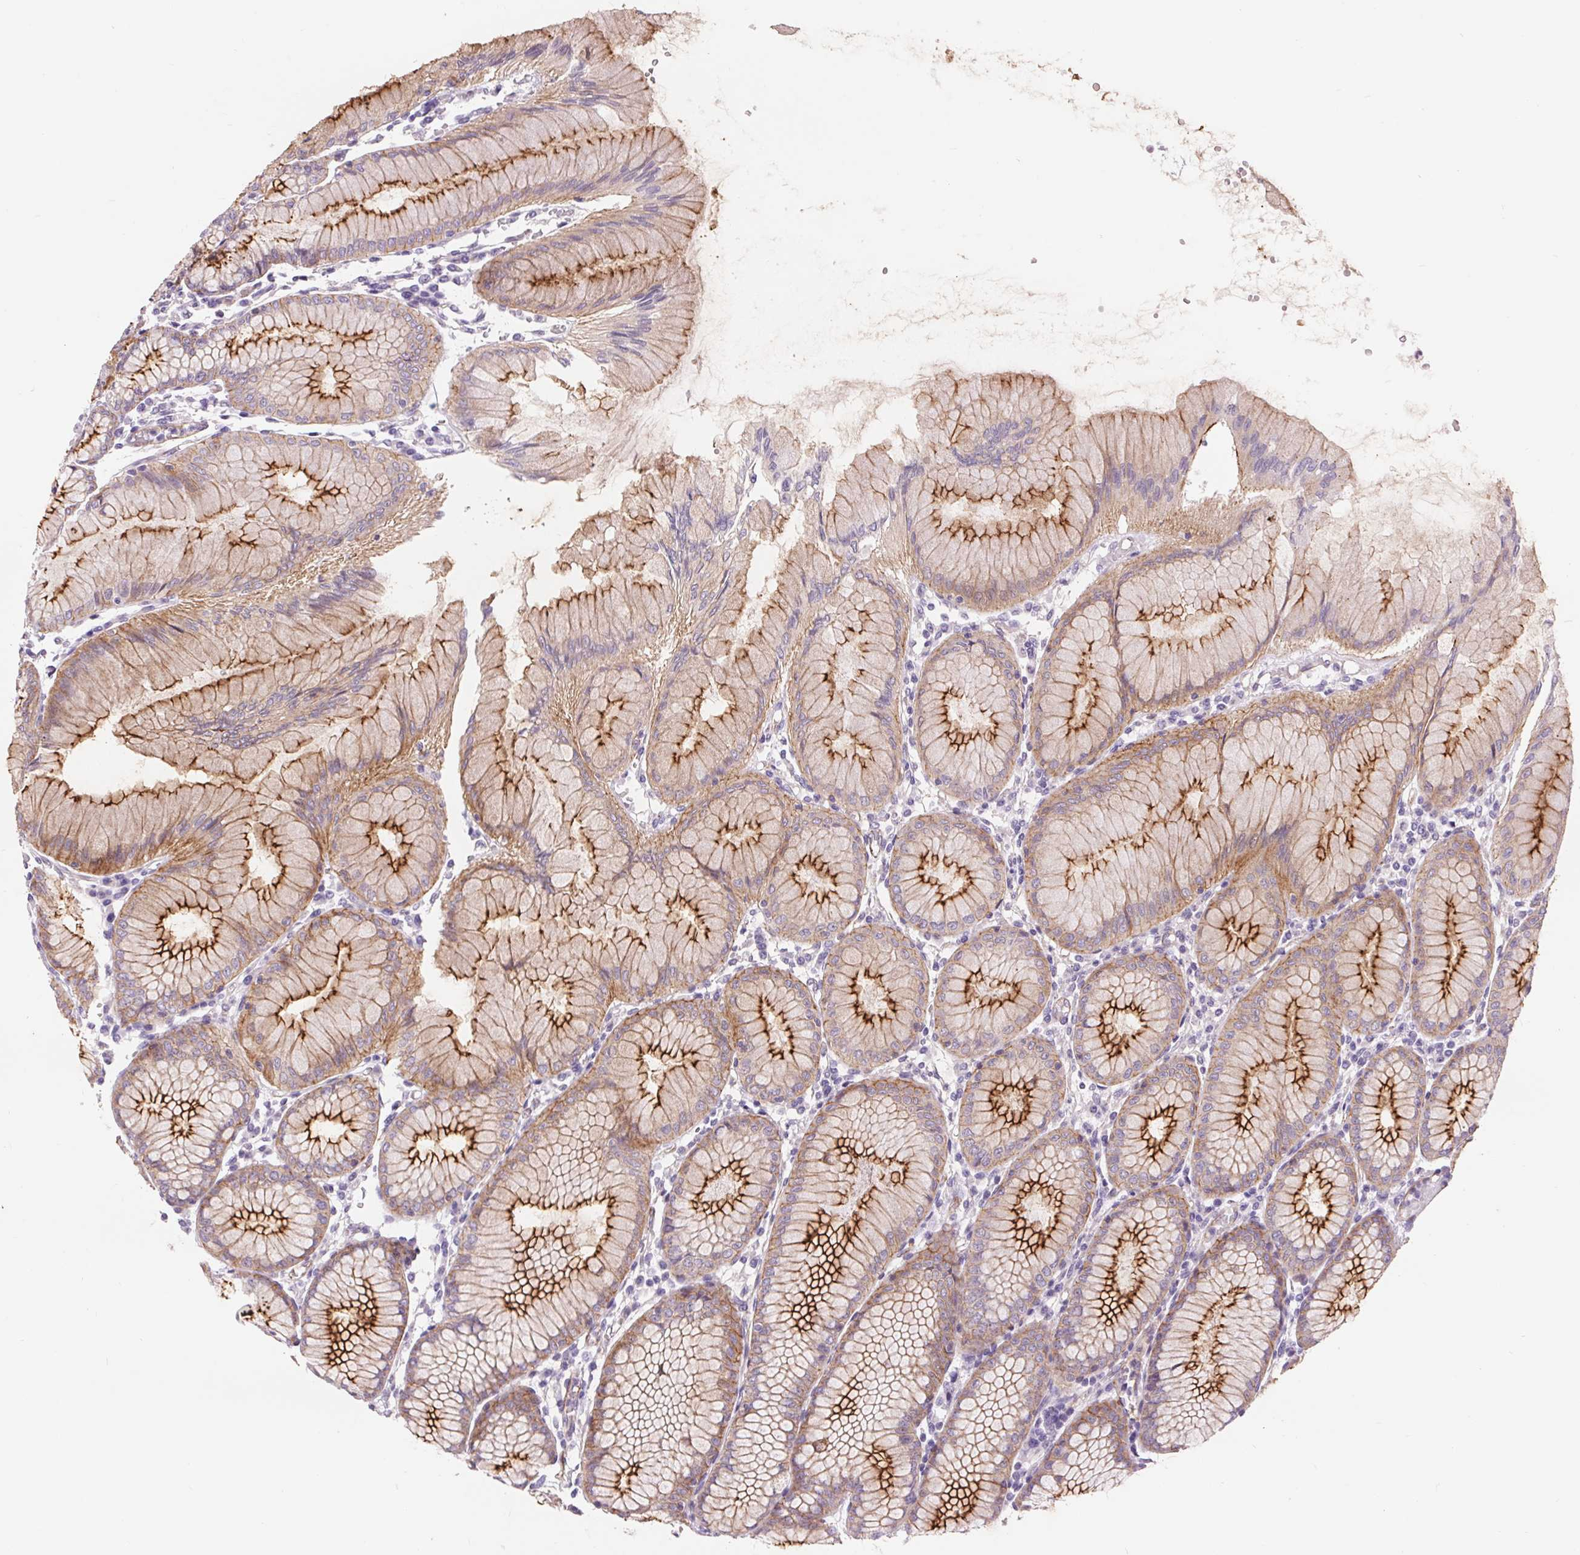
{"staining": {"intensity": "strong", "quantity": "25%-75%", "location": "cytoplasmic/membranous"}, "tissue": "stomach", "cell_type": "Glandular cells", "image_type": "normal", "snomed": [{"axis": "morphology", "description": "Normal tissue, NOS"}, {"axis": "topography", "description": "Stomach"}], "caption": "Brown immunohistochemical staining in normal human stomach shows strong cytoplasmic/membranous expression in approximately 25%-75% of glandular cells. Using DAB (3,3'-diaminobenzidine) (brown) and hematoxylin (blue) stains, captured at high magnification using brightfield microscopy.", "gene": "DIXDC1", "patient": {"sex": "female", "age": 57}}